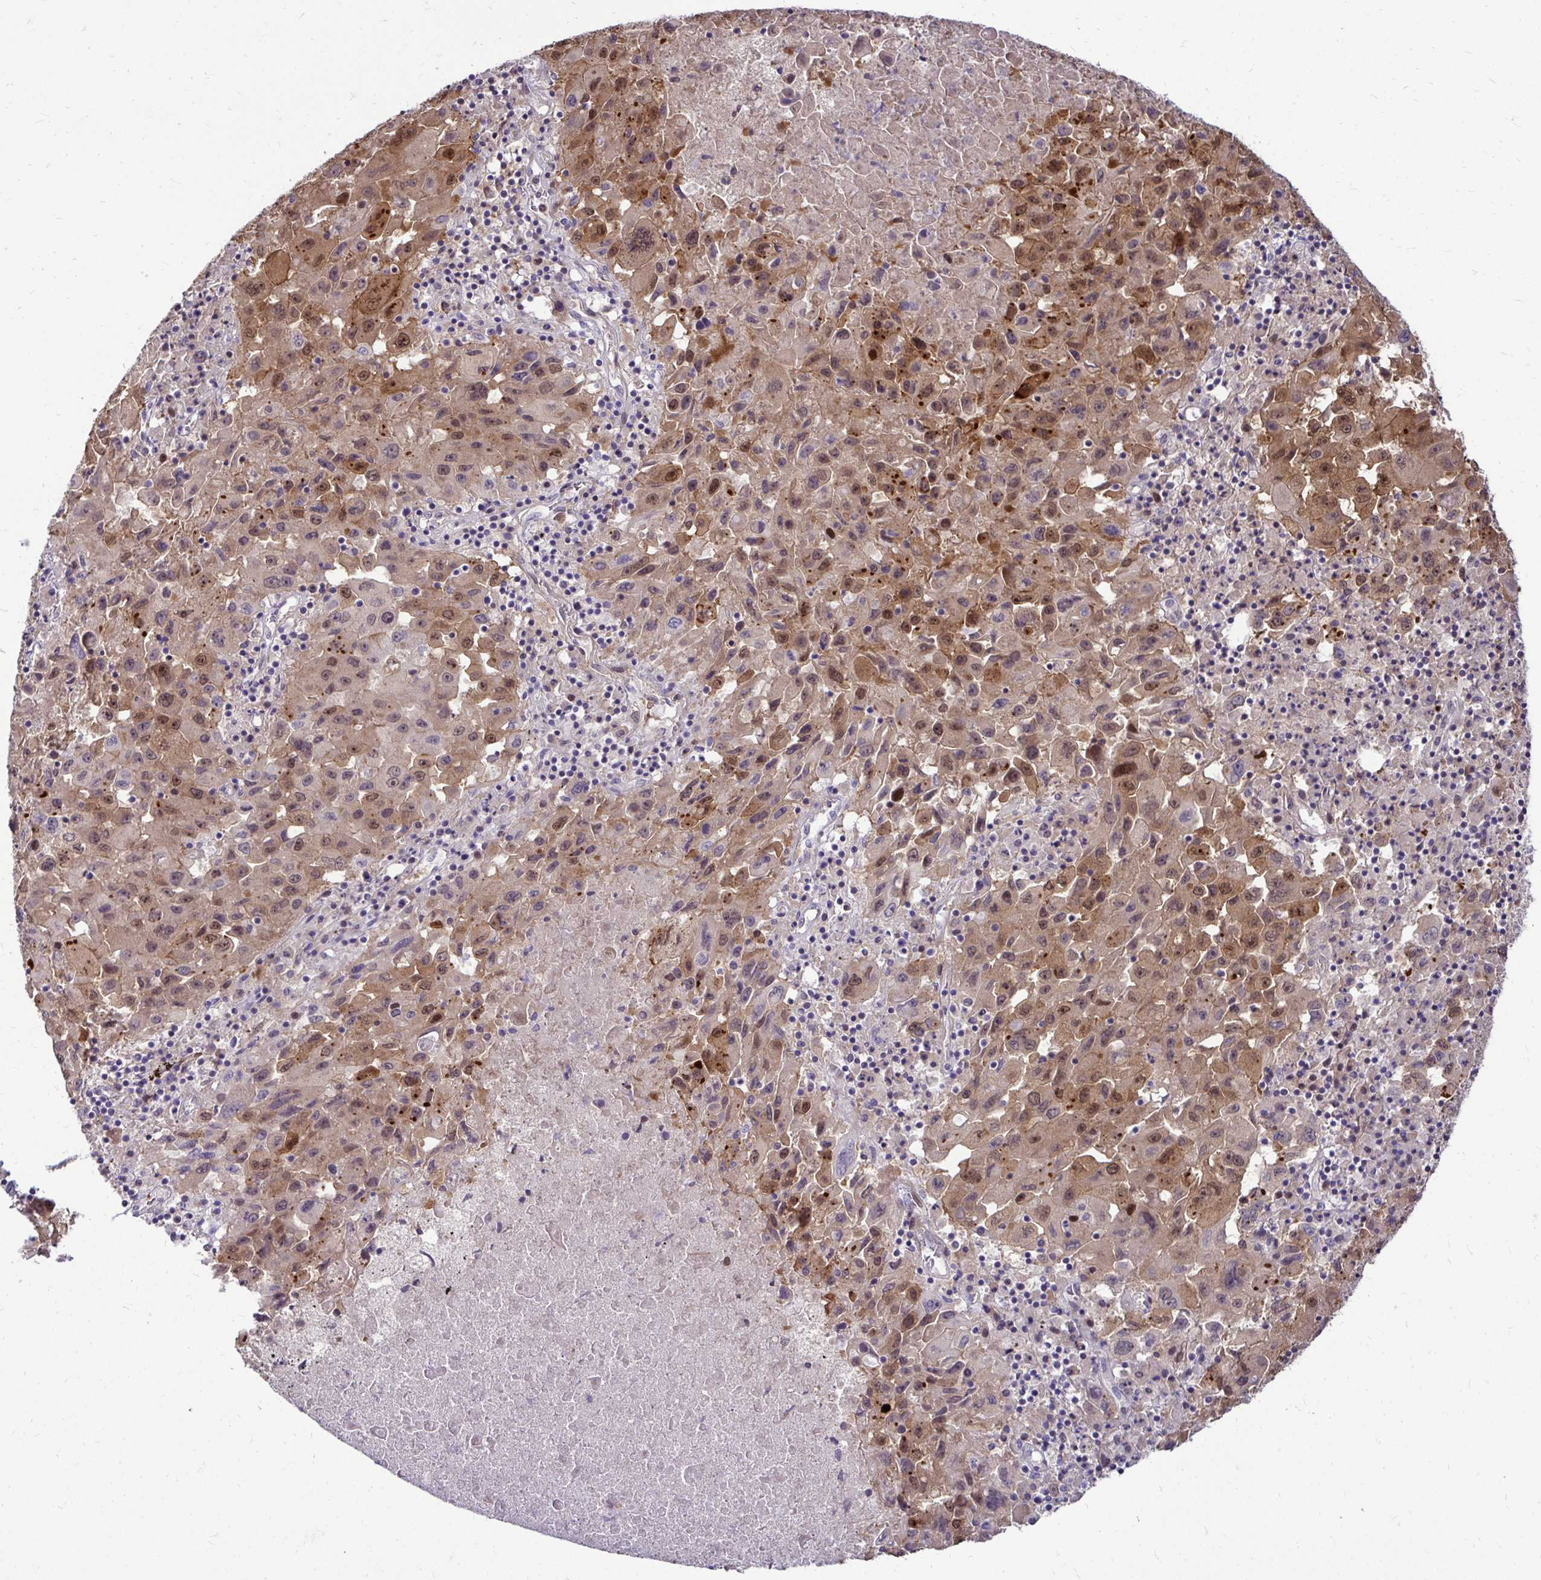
{"staining": {"intensity": "moderate", "quantity": ">75%", "location": "cytoplasmic/membranous,nuclear"}, "tissue": "lung cancer", "cell_type": "Tumor cells", "image_type": "cancer", "snomed": [{"axis": "morphology", "description": "Squamous cell carcinoma, NOS"}, {"axis": "topography", "description": "Lung"}], "caption": "Lung cancer was stained to show a protein in brown. There is medium levels of moderate cytoplasmic/membranous and nuclear expression in about >75% of tumor cells.", "gene": "TRIP6", "patient": {"sex": "male", "age": 63}}